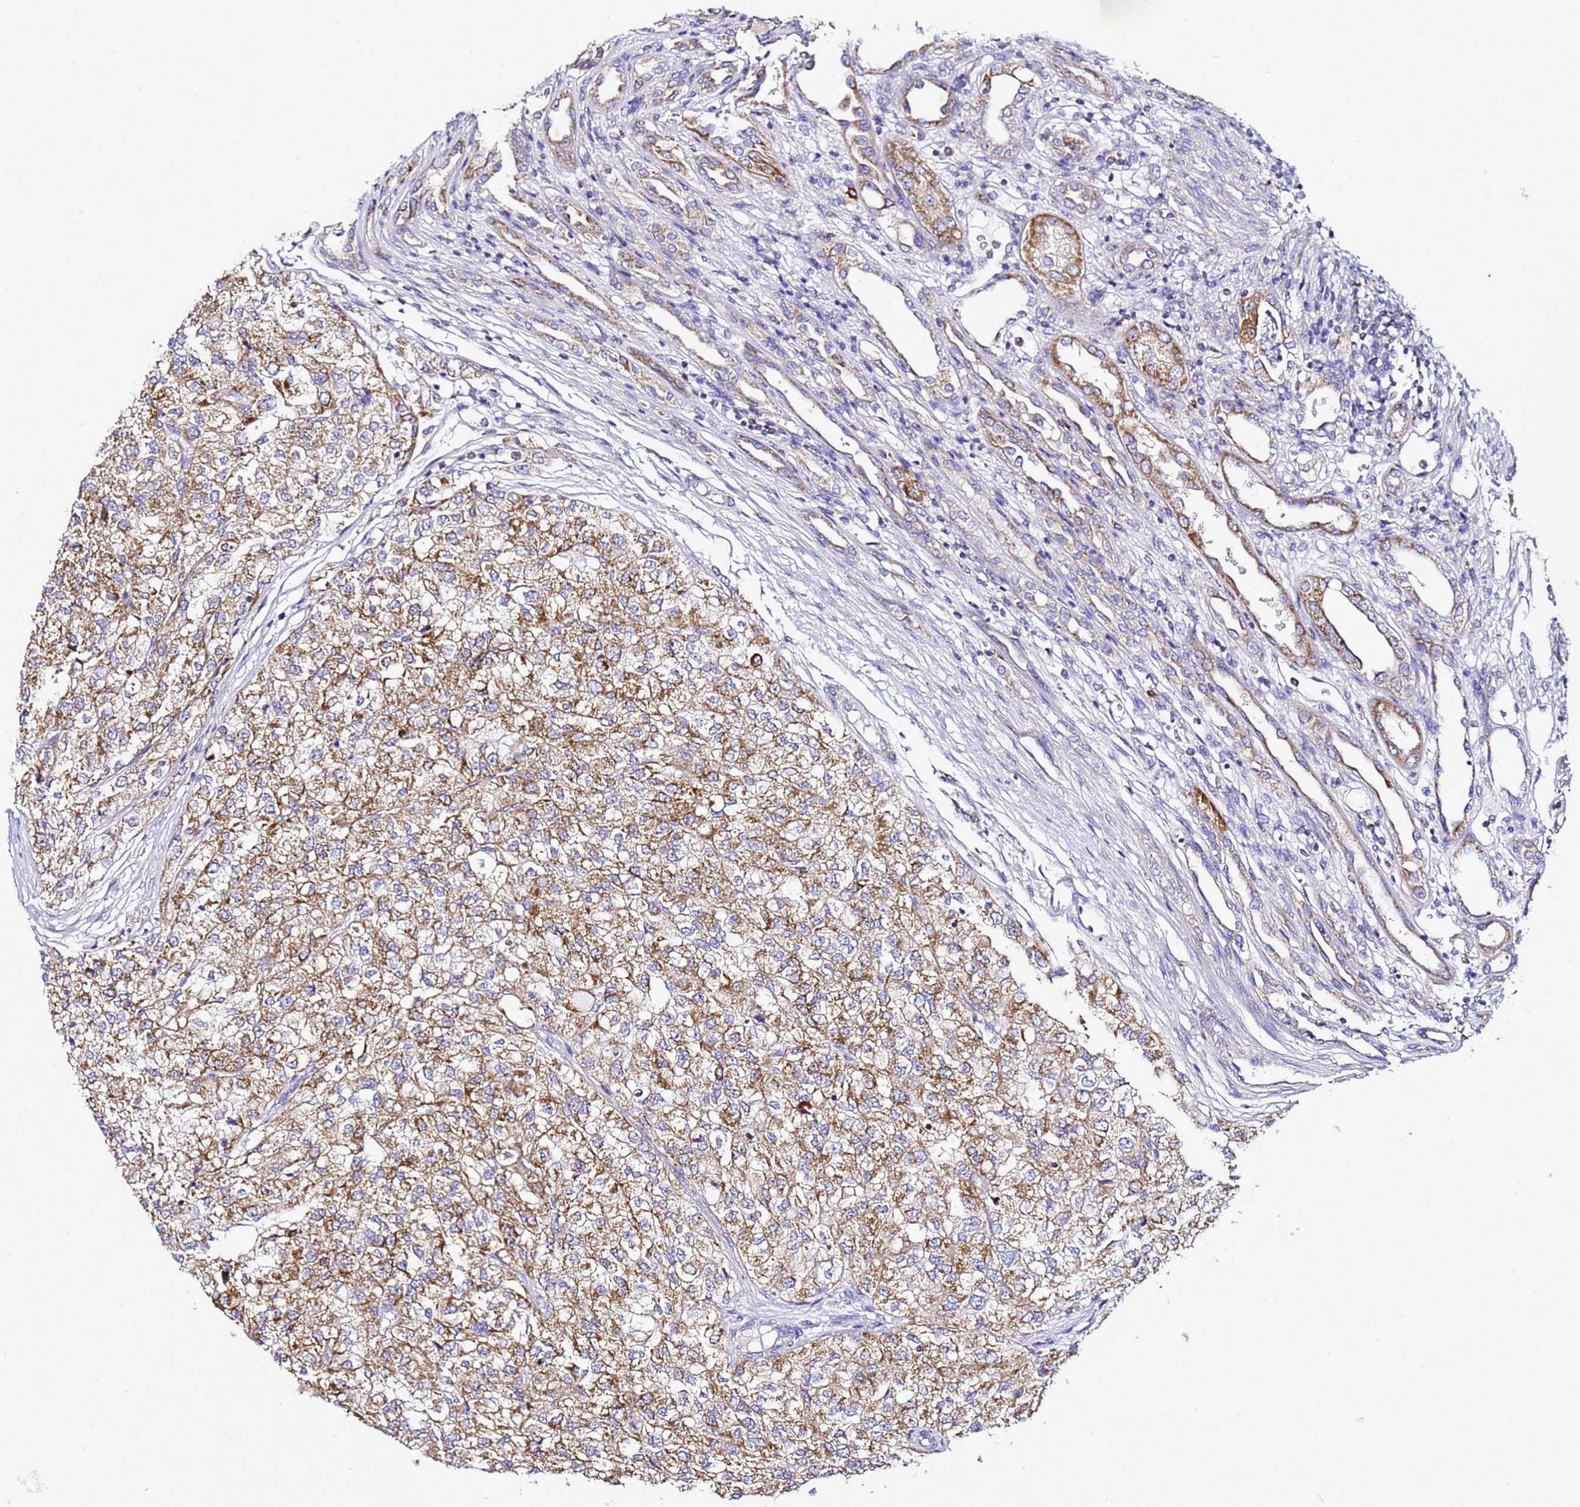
{"staining": {"intensity": "moderate", "quantity": ">75%", "location": "cytoplasmic/membranous"}, "tissue": "renal cancer", "cell_type": "Tumor cells", "image_type": "cancer", "snomed": [{"axis": "morphology", "description": "Adenocarcinoma, NOS"}, {"axis": "topography", "description": "Kidney"}], "caption": "A high-resolution histopathology image shows IHC staining of adenocarcinoma (renal), which displays moderate cytoplasmic/membranous positivity in about >75% of tumor cells.", "gene": "HIGD2A", "patient": {"sex": "female", "age": 54}}